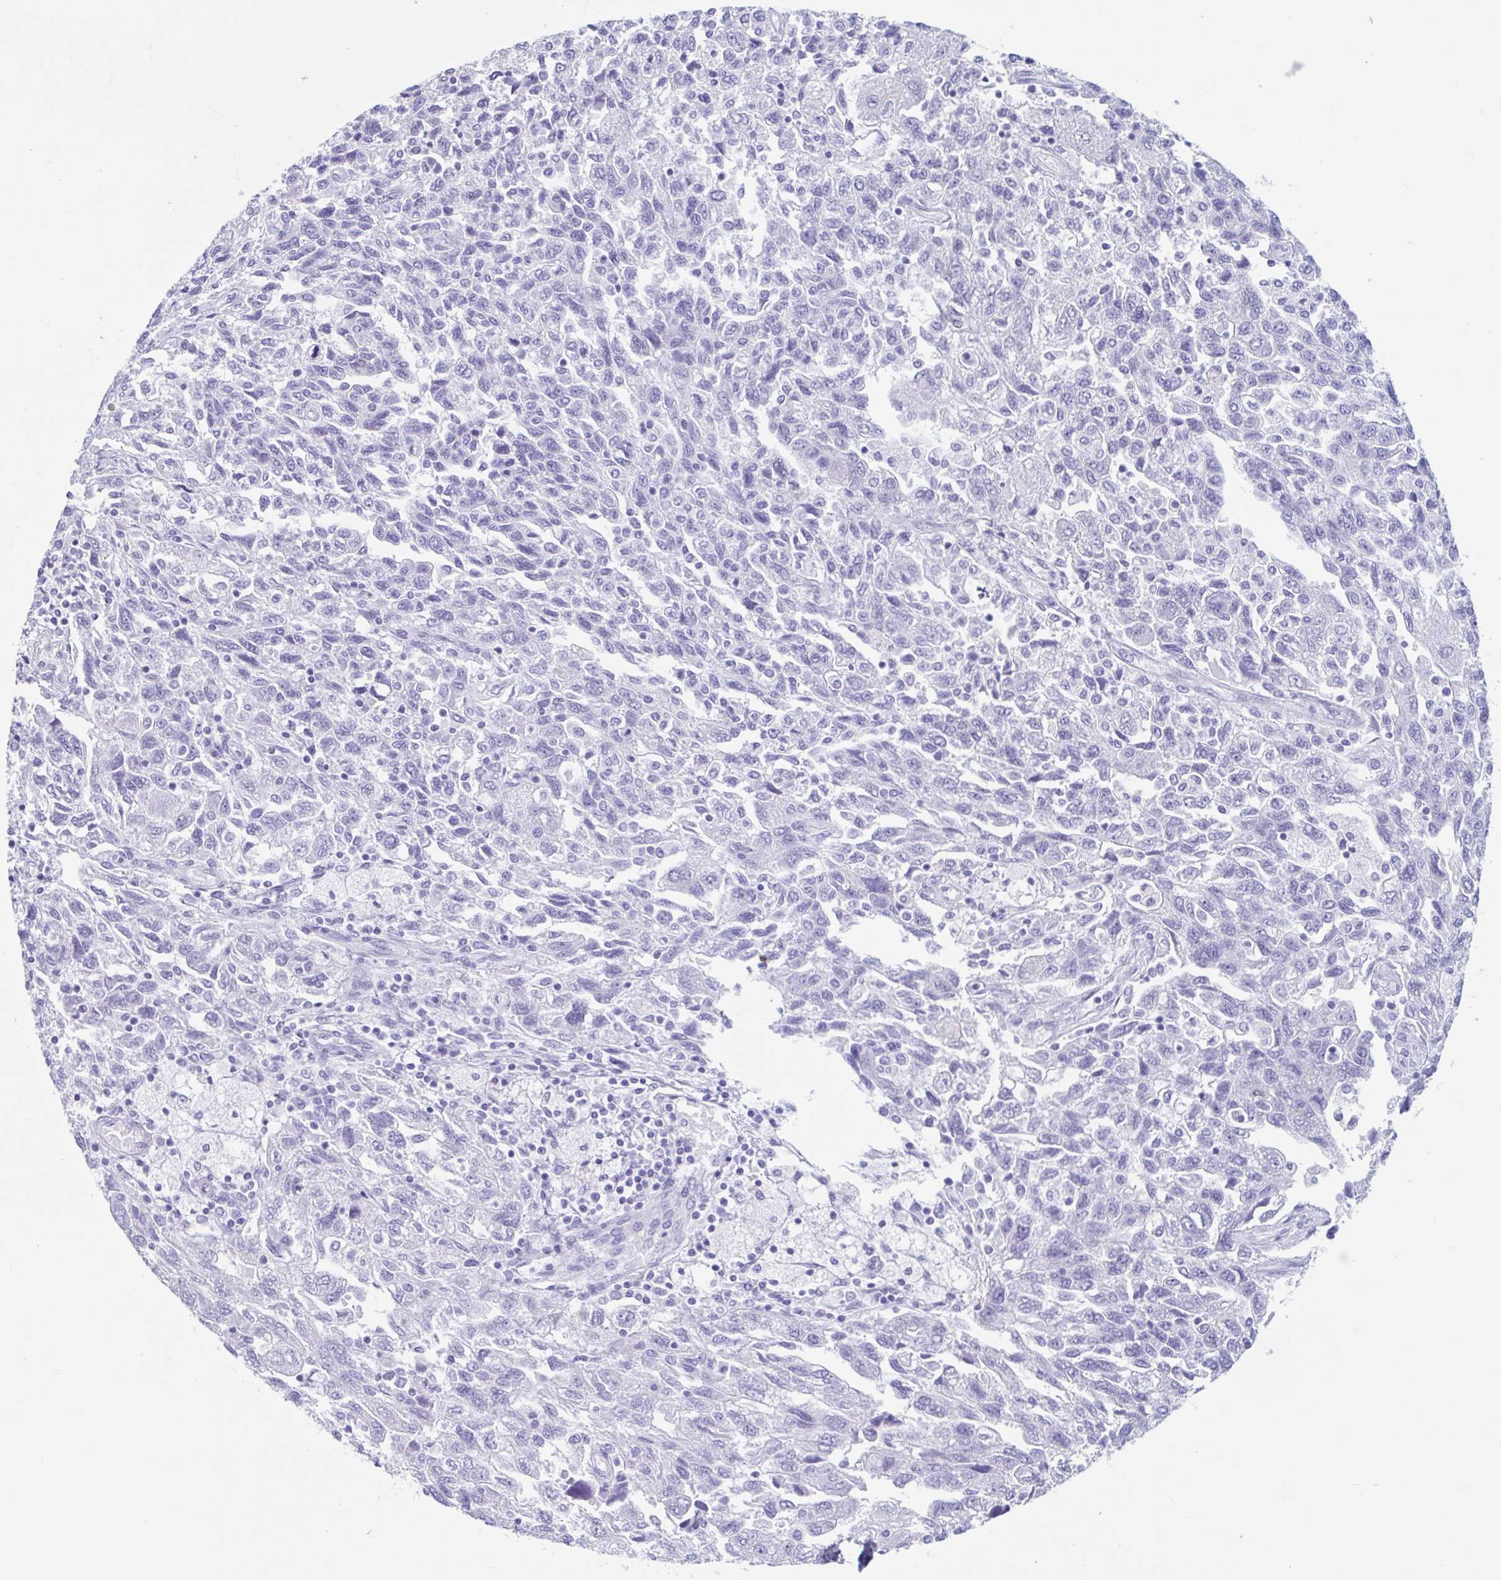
{"staining": {"intensity": "negative", "quantity": "none", "location": "none"}, "tissue": "ovarian cancer", "cell_type": "Tumor cells", "image_type": "cancer", "snomed": [{"axis": "morphology", "description": "Carcinoma, NOS"}, {"axis": "morphology", "description": "Cystadenocarcinoma, serous, NOS"}, {"axis": "topography", "description": "Ovary"}], "caption": "Tumor cells are negative for protein expression in human ovarian cancer. (DAB (3,3'-diaminobenzidine) immunohistochemistry with hematoxylin counter stain).", "gene": "CPTP", "patient": {"sex": "female", "age": 69}}